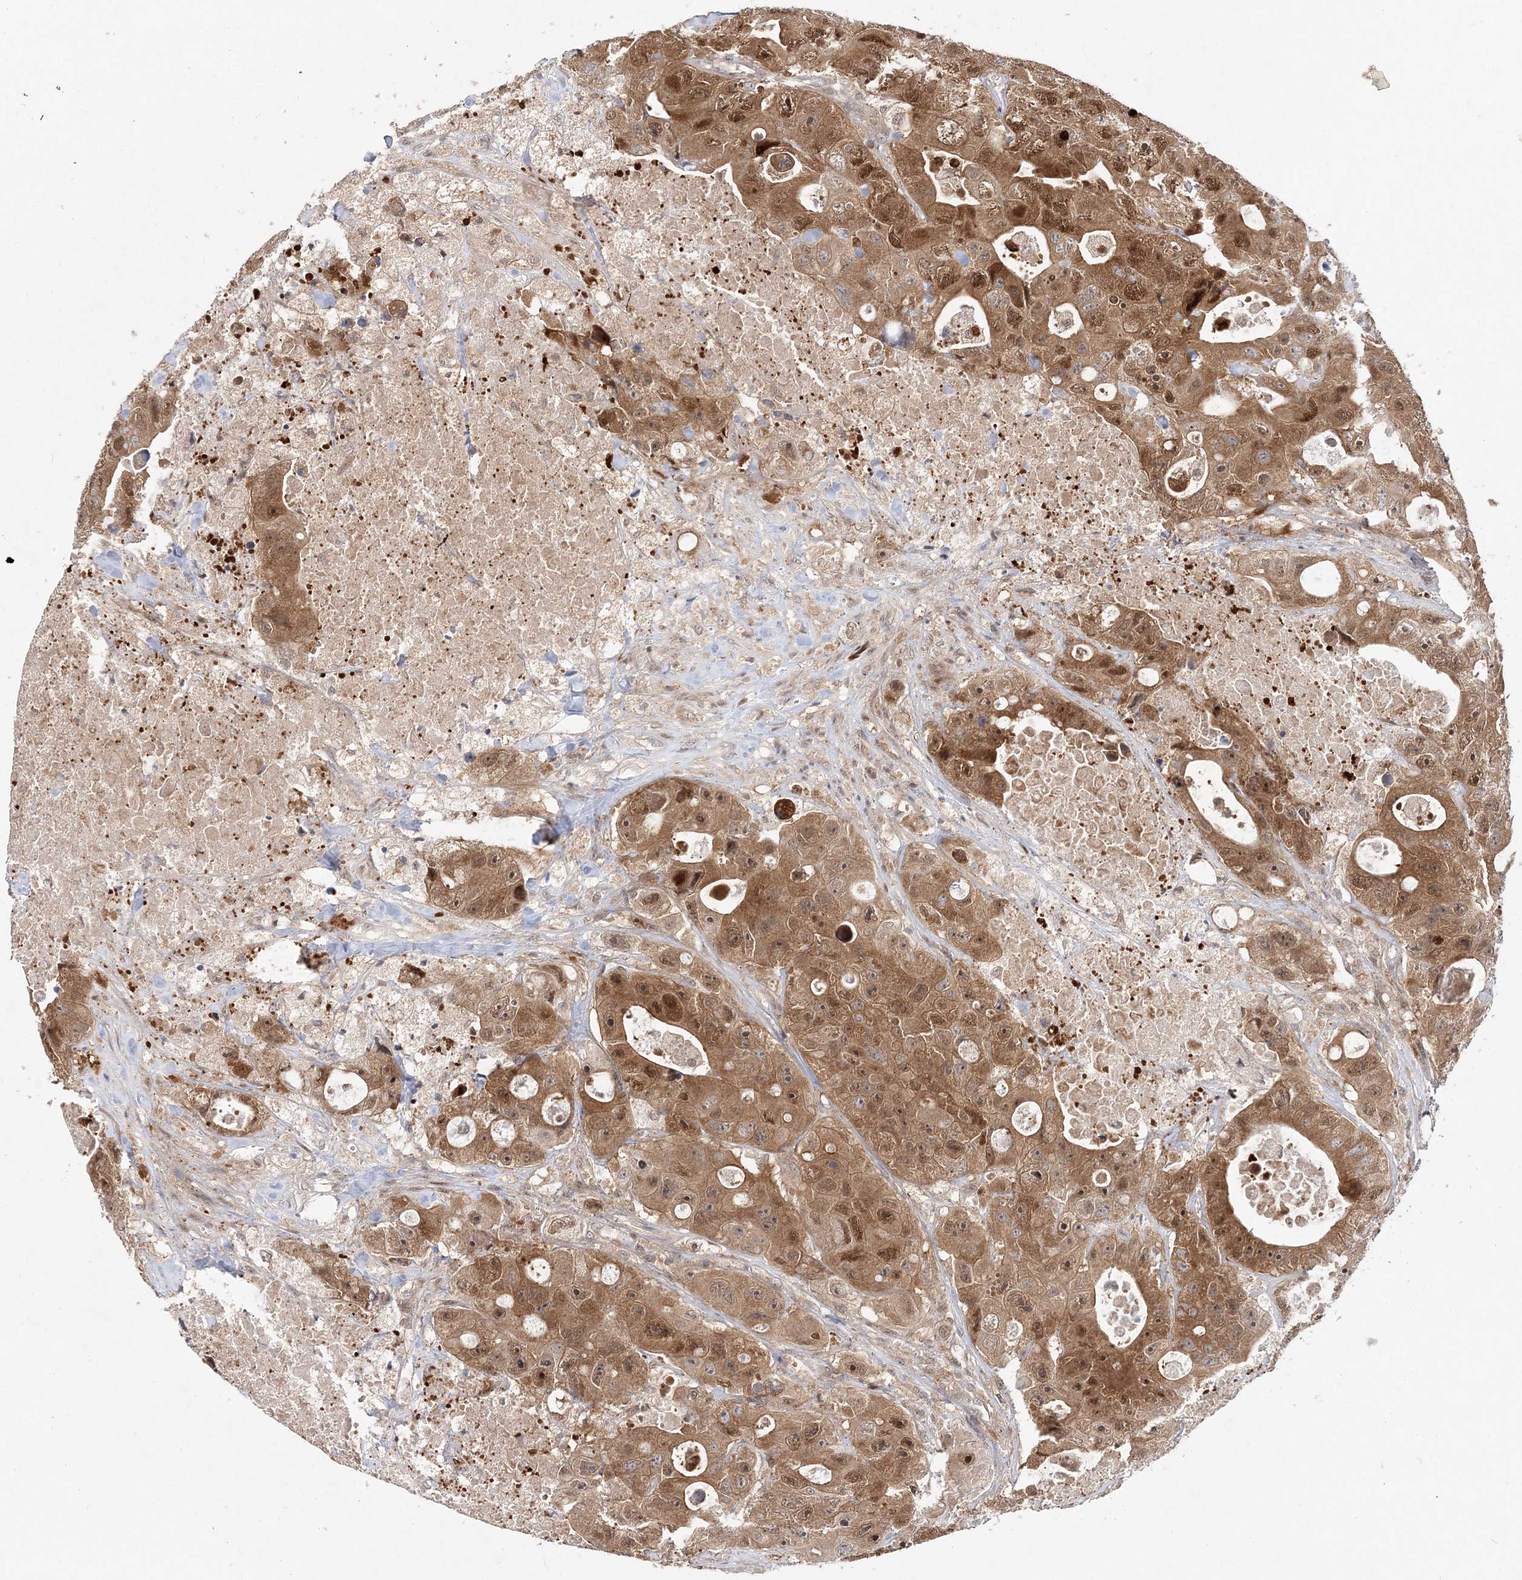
{"staining": {"intensity": "moderate", "quantity": ">75%", "location": "cytoplasmic/membranous,nuclear"}, "tissue": "colorectal cancer", "cell_type": "Tumor cells", "image_type": "cancer", "snomed": [{"axis": "morphology", "description": "Adenocarcinoma, NOS"}, {"axis": "topography", "description": "Colon"}], "caption": "Immunohistochemistry histopathology image of human colorectal adenocarcinoma stained for a protein (brown), which displays medium levels of moderate cytoplasmic/membranous and nuclear expression in about >75% of tumor cells.", "gene": "NIF3L1", "patient": {"sex": "female", "age": 46}}